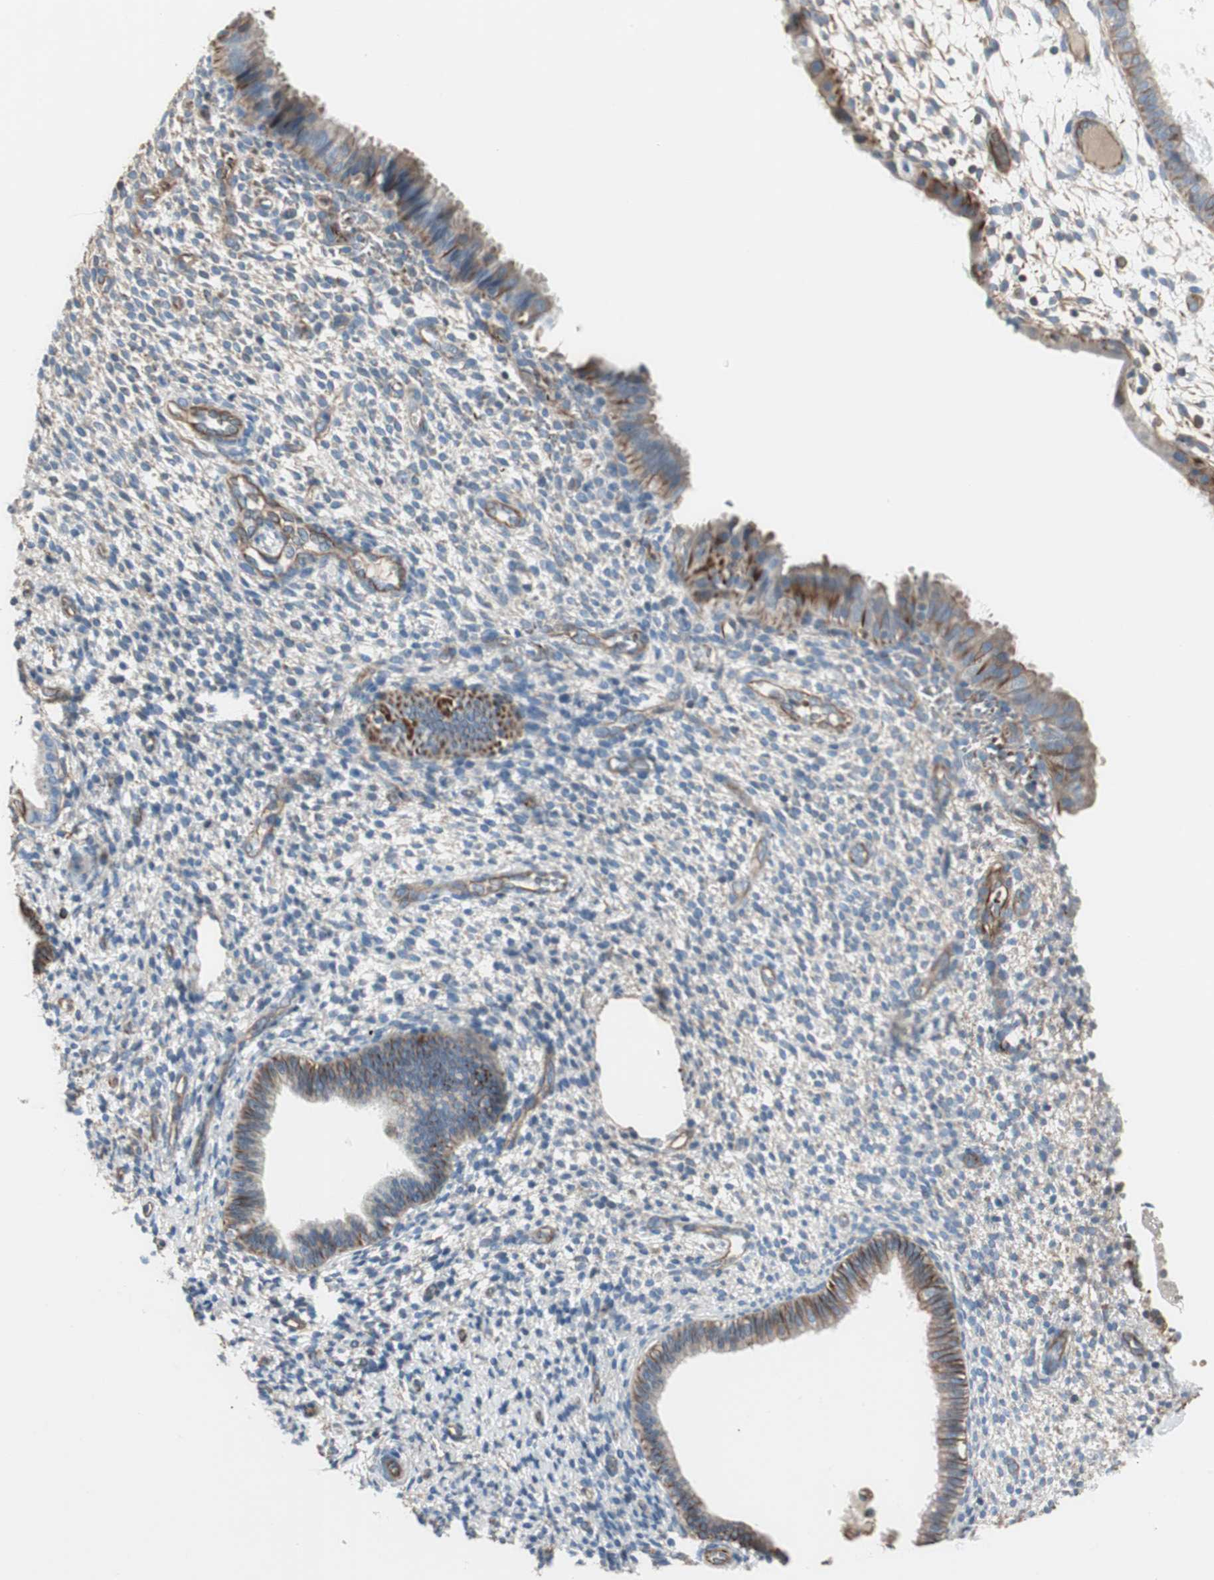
{"staining": {"intensity": "weak", "quantity": "25%-75%", "location": "cytoplasmic/membranous"}, "tissue": "endometrium", "cell_type": "Cells in endometrial stroma", "image_type": "normal", "snomed": [{"axis": "morphology", "description": "Normal tissue, NOS"}, {"axis": "topography", "description": "Endometrium"}], "caption": "Immunohistochemical staining of benign endometrium exhibits low levels of weak cytoplasmic/membranous staining in about 25%-75% of cells in endometrial stroma.", "gene": "SRCIN1", "patient": {"sex": "female", "age": 61}}